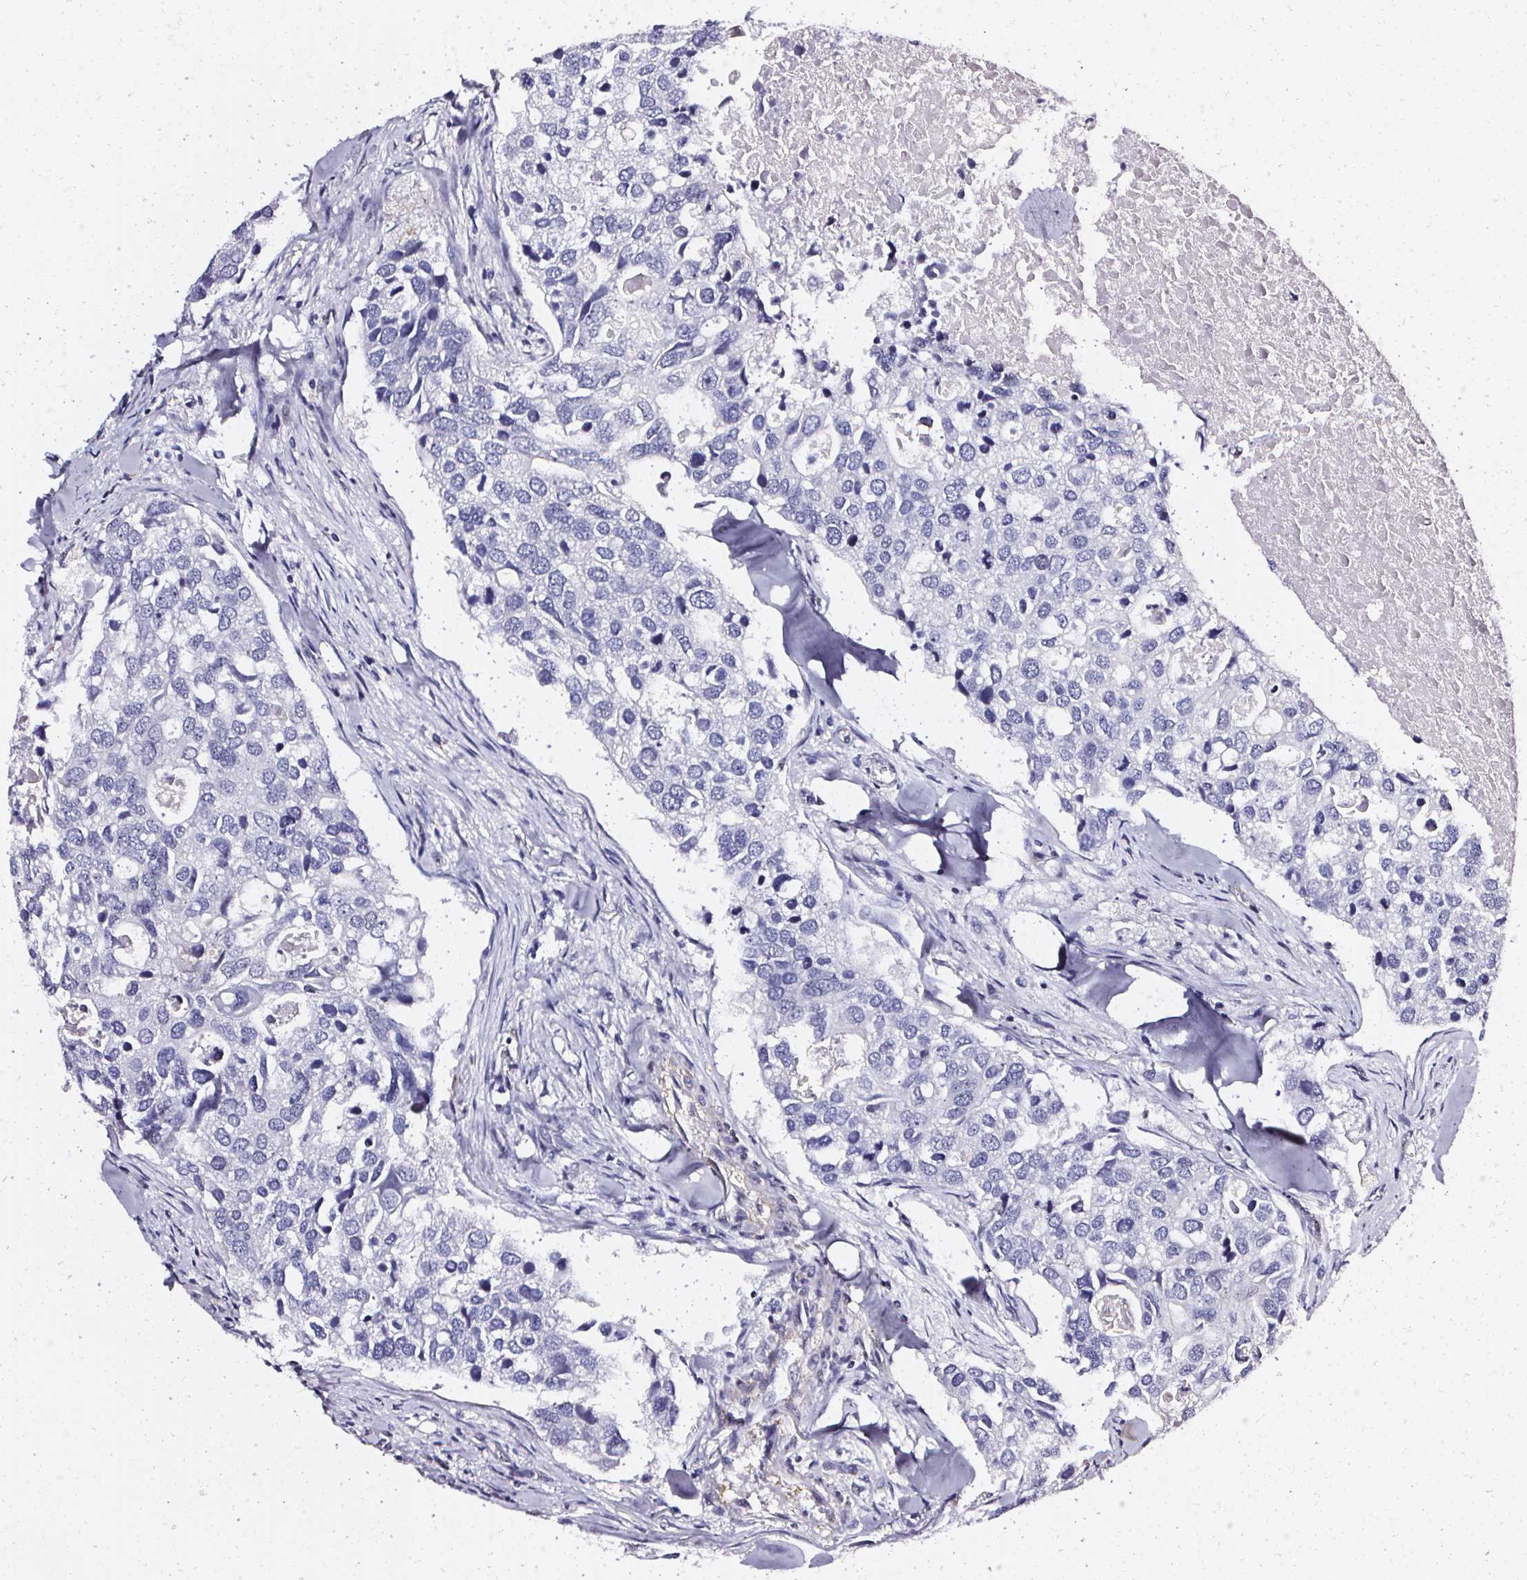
{"staining": {"intensity": "negative", "quantity": "none", "location": "none"}, "tissue": "breast cancer", "cell_type": "Tumor cells", "image_type": "cancer", "snomed": [{"axis": "morphology", "description": "Duct carcinoma"}, {"axis": "topography", "description": "Breast"}], "caption": "Immunohistochemistry of human invasive ductal carcinoma (breast) demonstrates no positivity in tumor cells.", "gene": "GP6", "patient": {"sex": "female", "age": 83}}